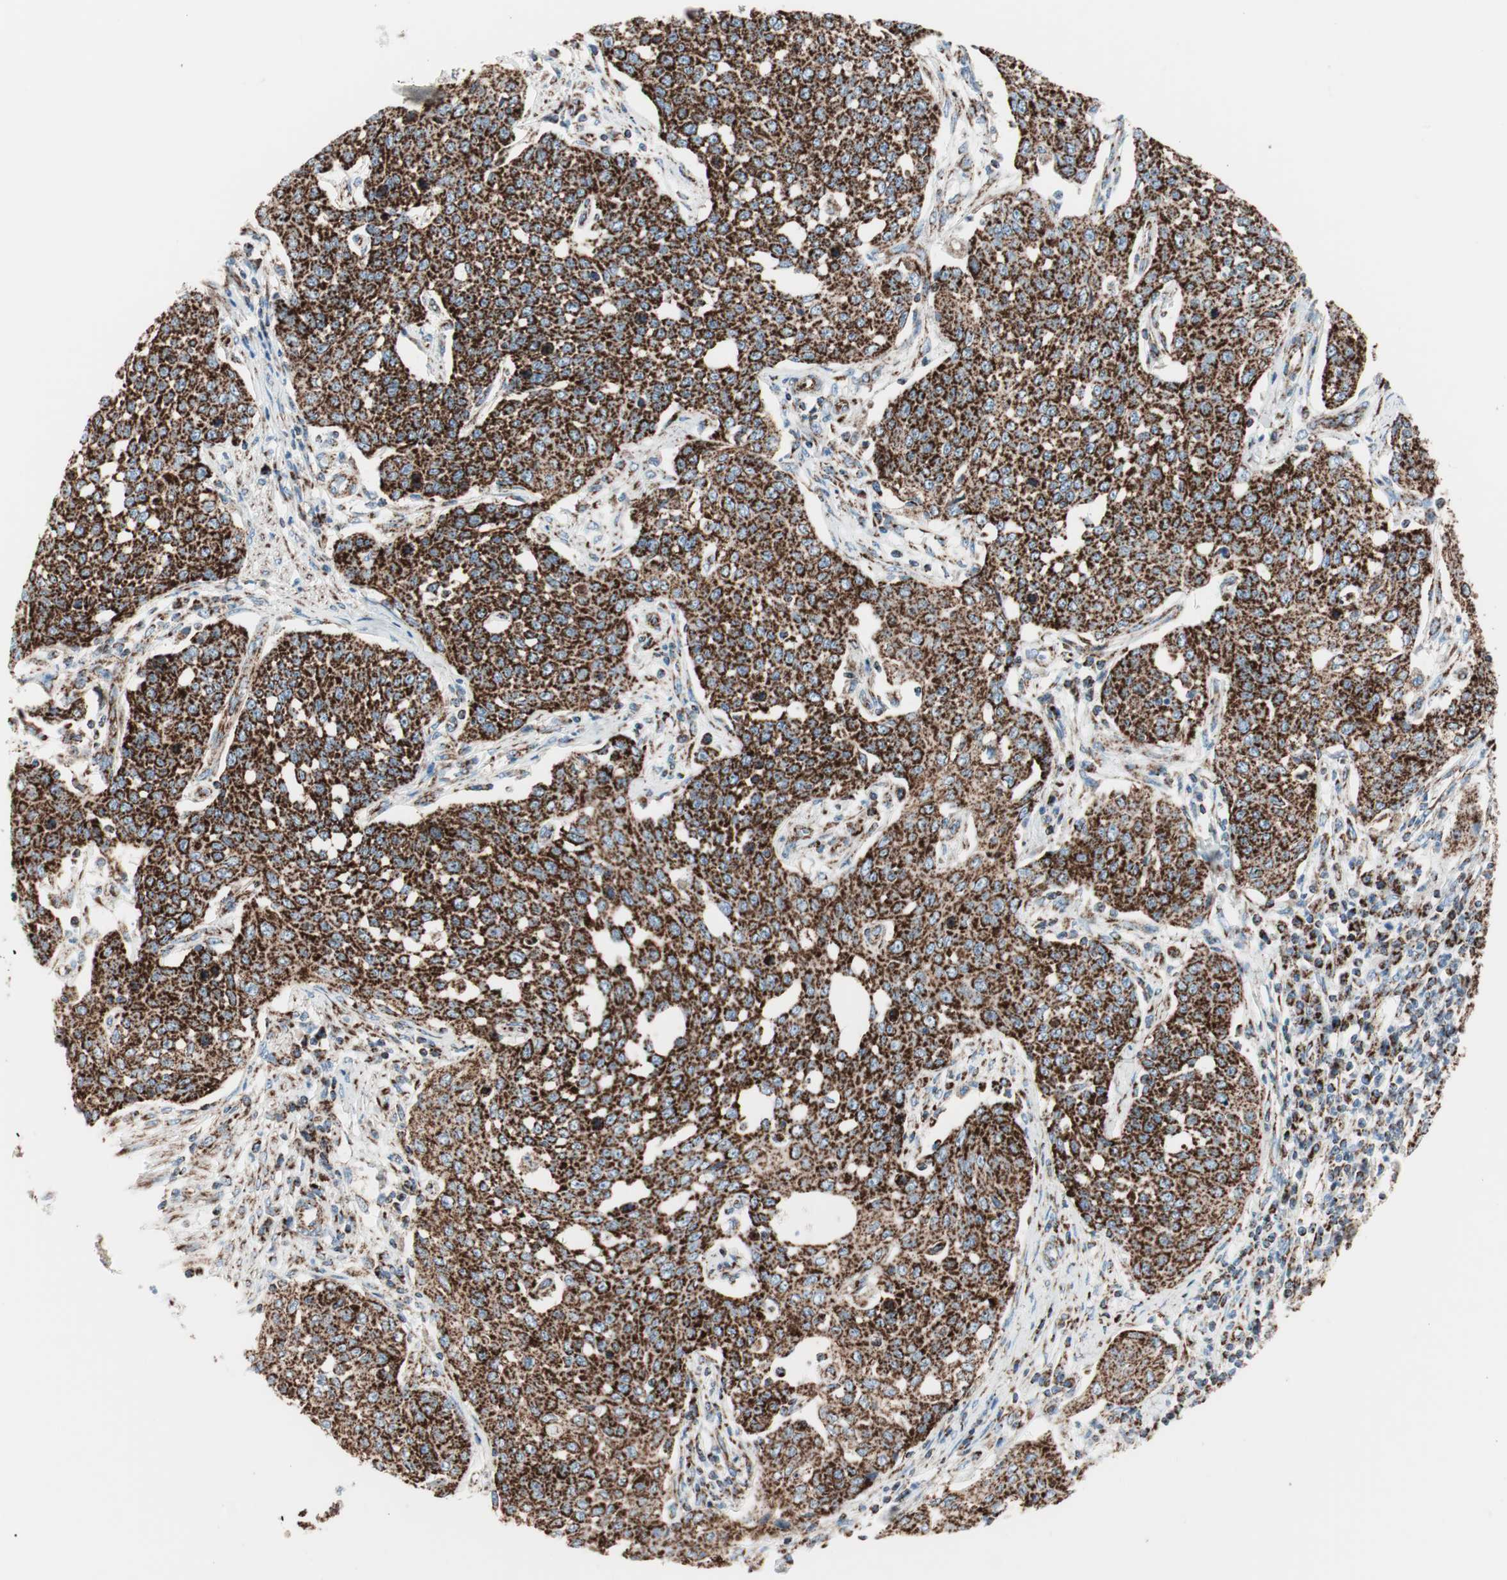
{"staining": {"intensity": "strong", "quantity": ">75%", "location": "cytoplasmic/membranous"}, "tissue": "cervical cancer", "cell_type": "Tumor cells", "image_type": "cancer", "snomed": [{"axis": "morphology", "description": "Squamous cell carcinoma, NOS"}, {"axis": "topography", "description": "Cervix"}], "caption": "IHC (DAB (3,3'-diaminobenzidine)) staining of human cervical cancer reveals strong cytoplasmic/membranous protein staining in approximately >75% of tumor cells.", "gene": "TOMM20", "patient": {"sex": "female", "age": 34}}